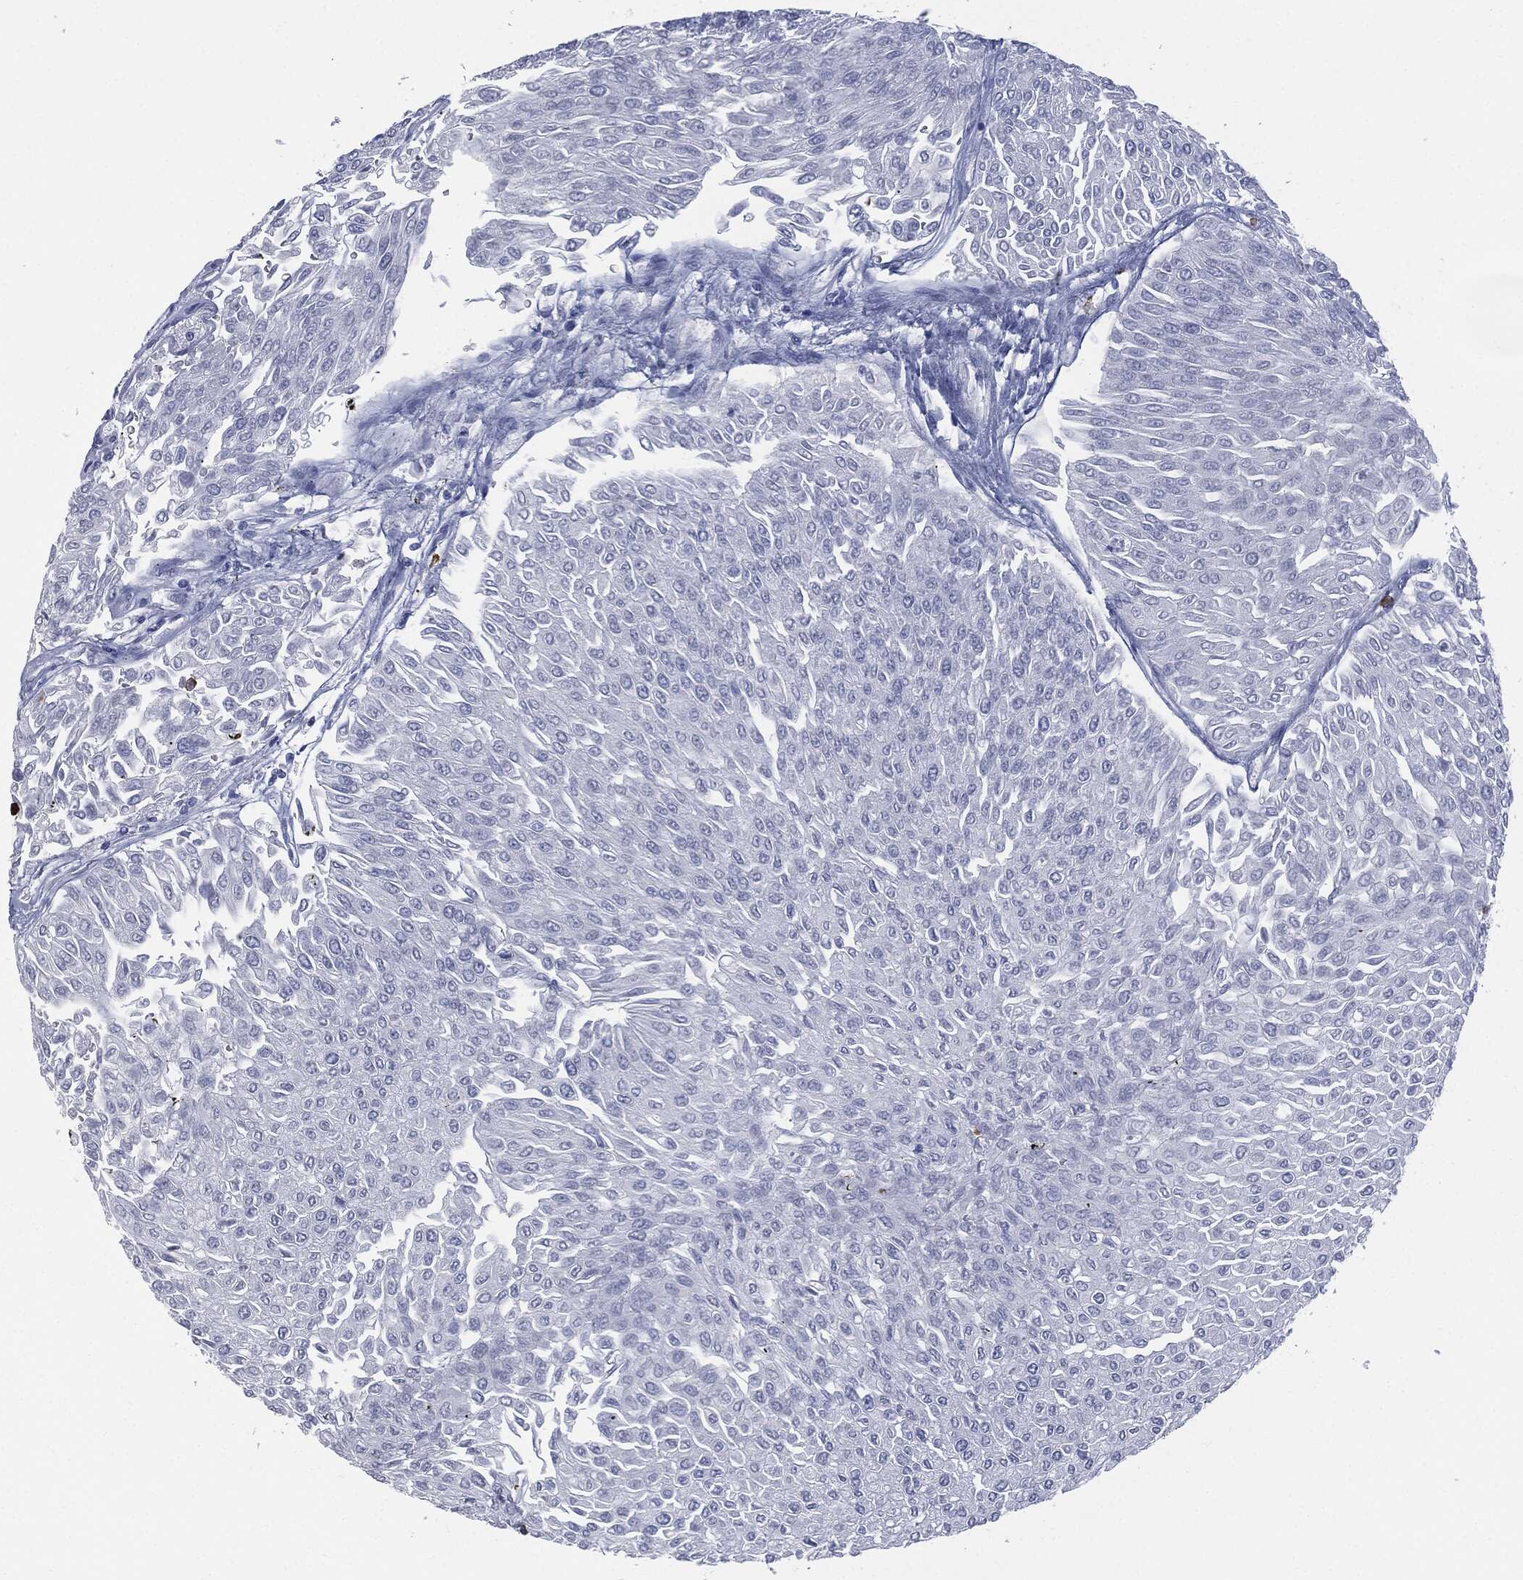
{"staining": {"intensity": "negative", "quantity": "none", "location": "none"}, "tissue": "urothelial cancer", "cell_type": "Tumor cells", "image_type": "cancer", "snomed": [{"axis": "morphology", "description": "Urothelial carcinoma, Low grade"}, {"axis": "topography", "description": "Urinary bladder"}], "caption": "Micrograph shows no significant protein staining in tumor cells of low-grade urothelial carcinoma.", "gene": "CEACAM8", "patient": {"sex": "male", "age": 67}}